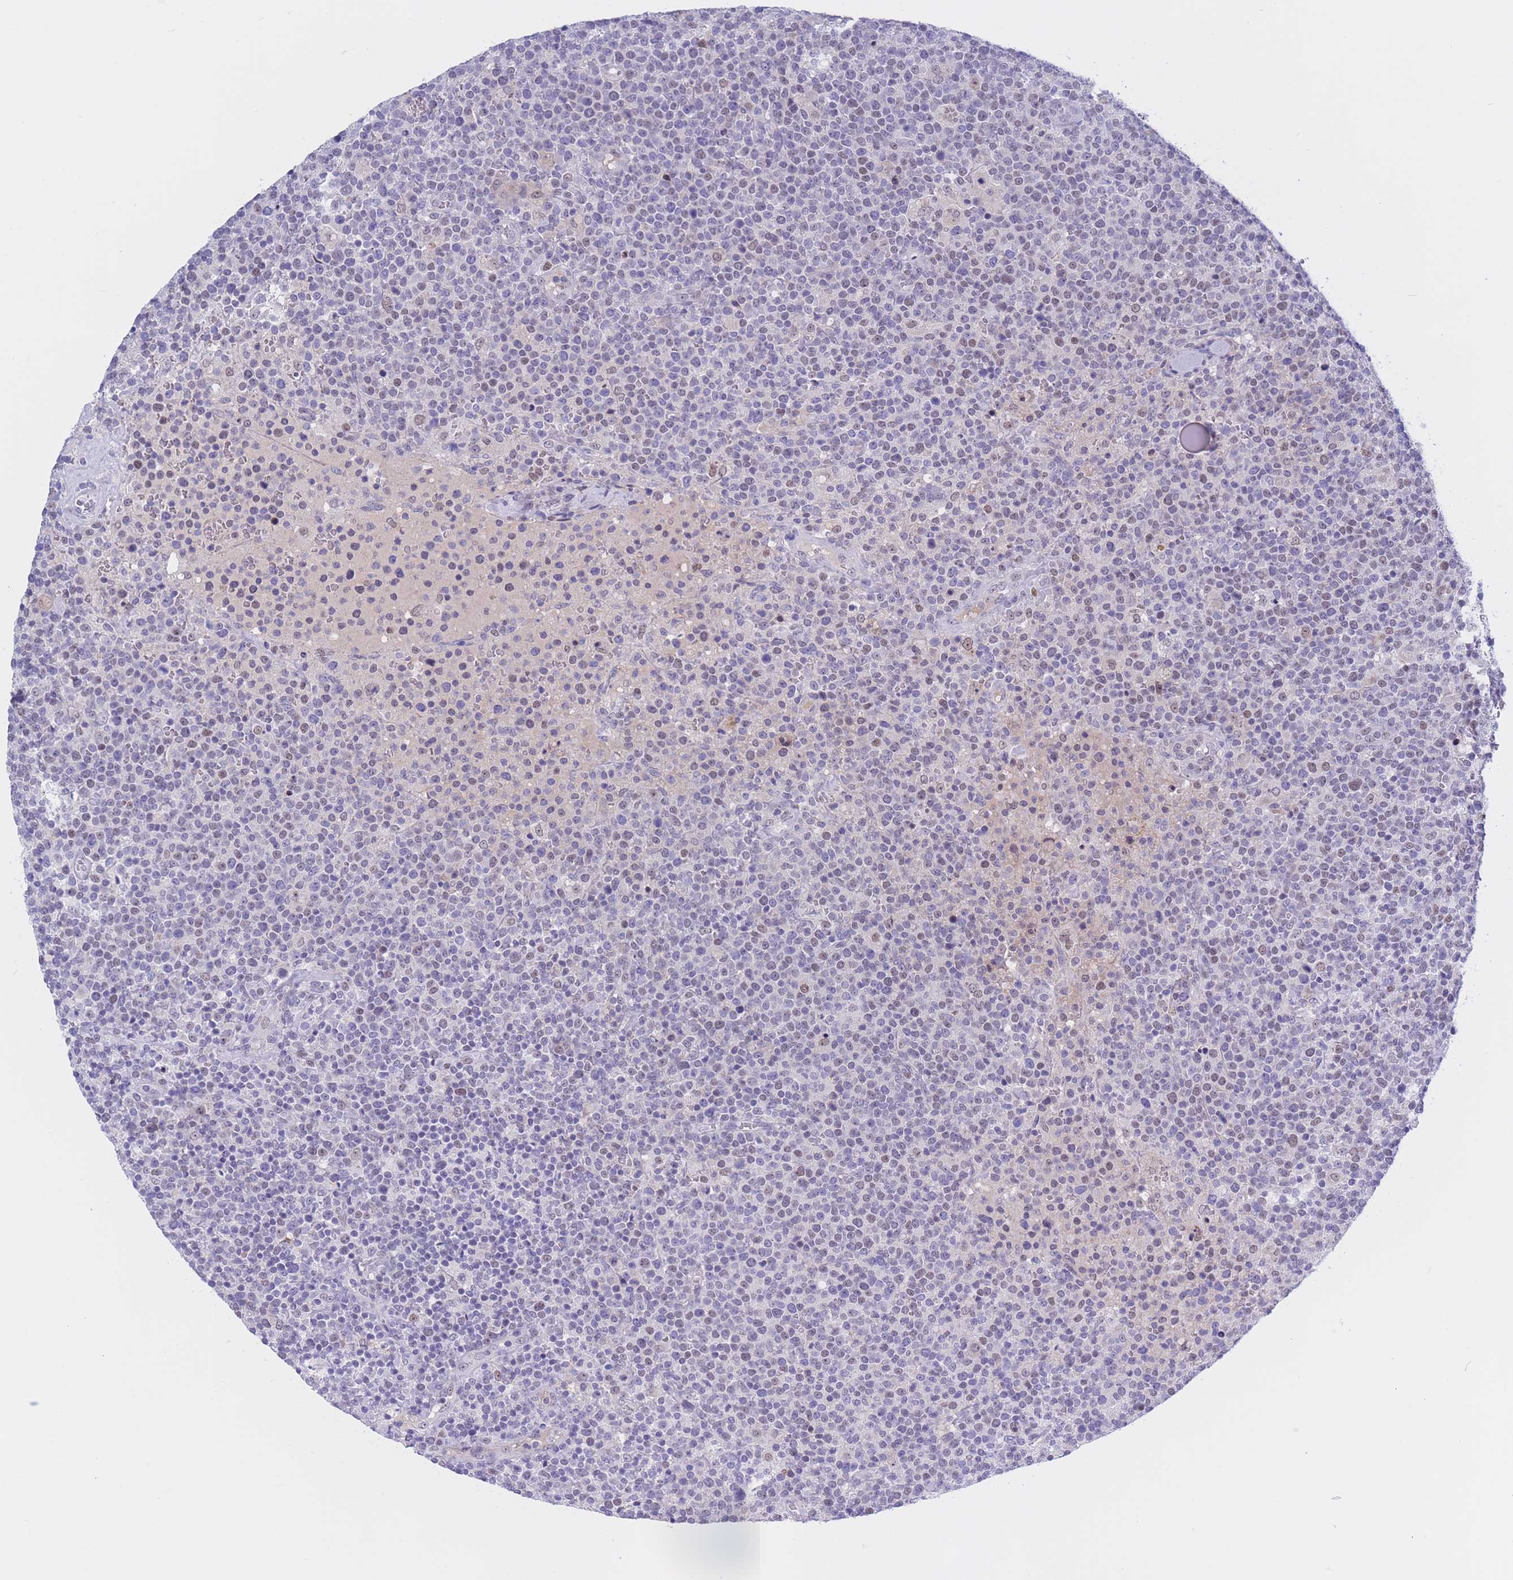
{"staining": {"intensity": "negative", "quantity": "none", "location": "none"}, "tissue": "lymphoma", "cell_type": "Tumor cells", "image_type": "cancer", "snomed": [{"axis": "morphology", "description": "Malignant lymphoma, non-Hodgkin's type, High grade"}, {"axis": "topography", "description": "Lymph node"}], "caption": "Immunohistochemical staining of lymphoma demonstrates no significant expression in tumor cells. (IHC, brightfield microscopy, high magnification).", "gene": "BOP1", "patient": {"sex": "male", "age": 61}}